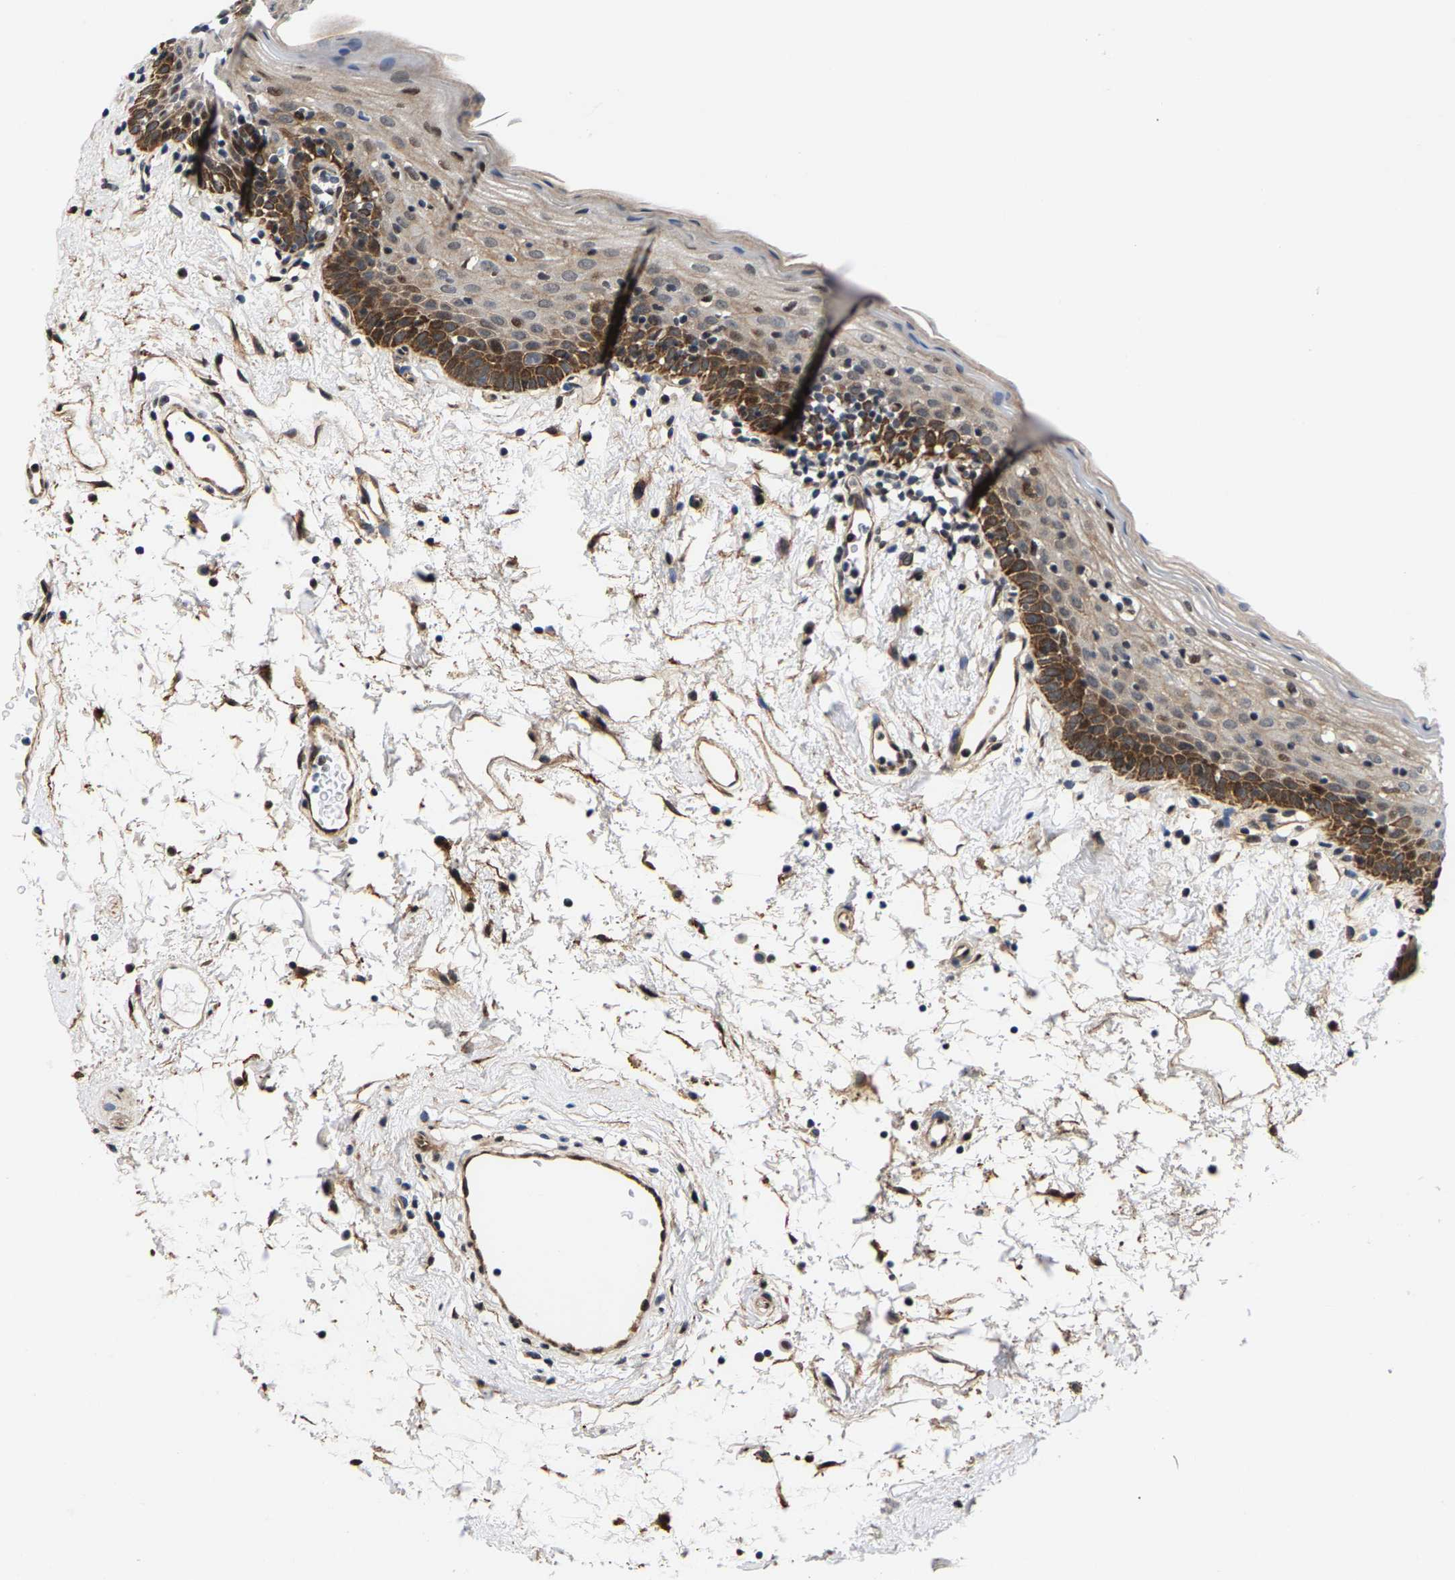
{"staining": {"intensity": "strong", "quantity": ">75%", "location": "cytoplasmic/membranous,nuclear"}, "tissue": "oral mucosa", "cell_type": "Squamous epithelial cells", "image_type": "normal", "snomed": [{"axis": "morphology", "description": "Normal tissue, NOS"}, {"axis": "topography", "description": "Oral tissue"}], "caption": "Strong cytoplasmic/membranous,nuclear positivity for a protein is identified in about >75% of squamous epithelial cells of normal oral mucosa using immunohistochemistry (IHC).", "gene": "GTPBP10", "patient": {"sex": "male", "age": 66}}